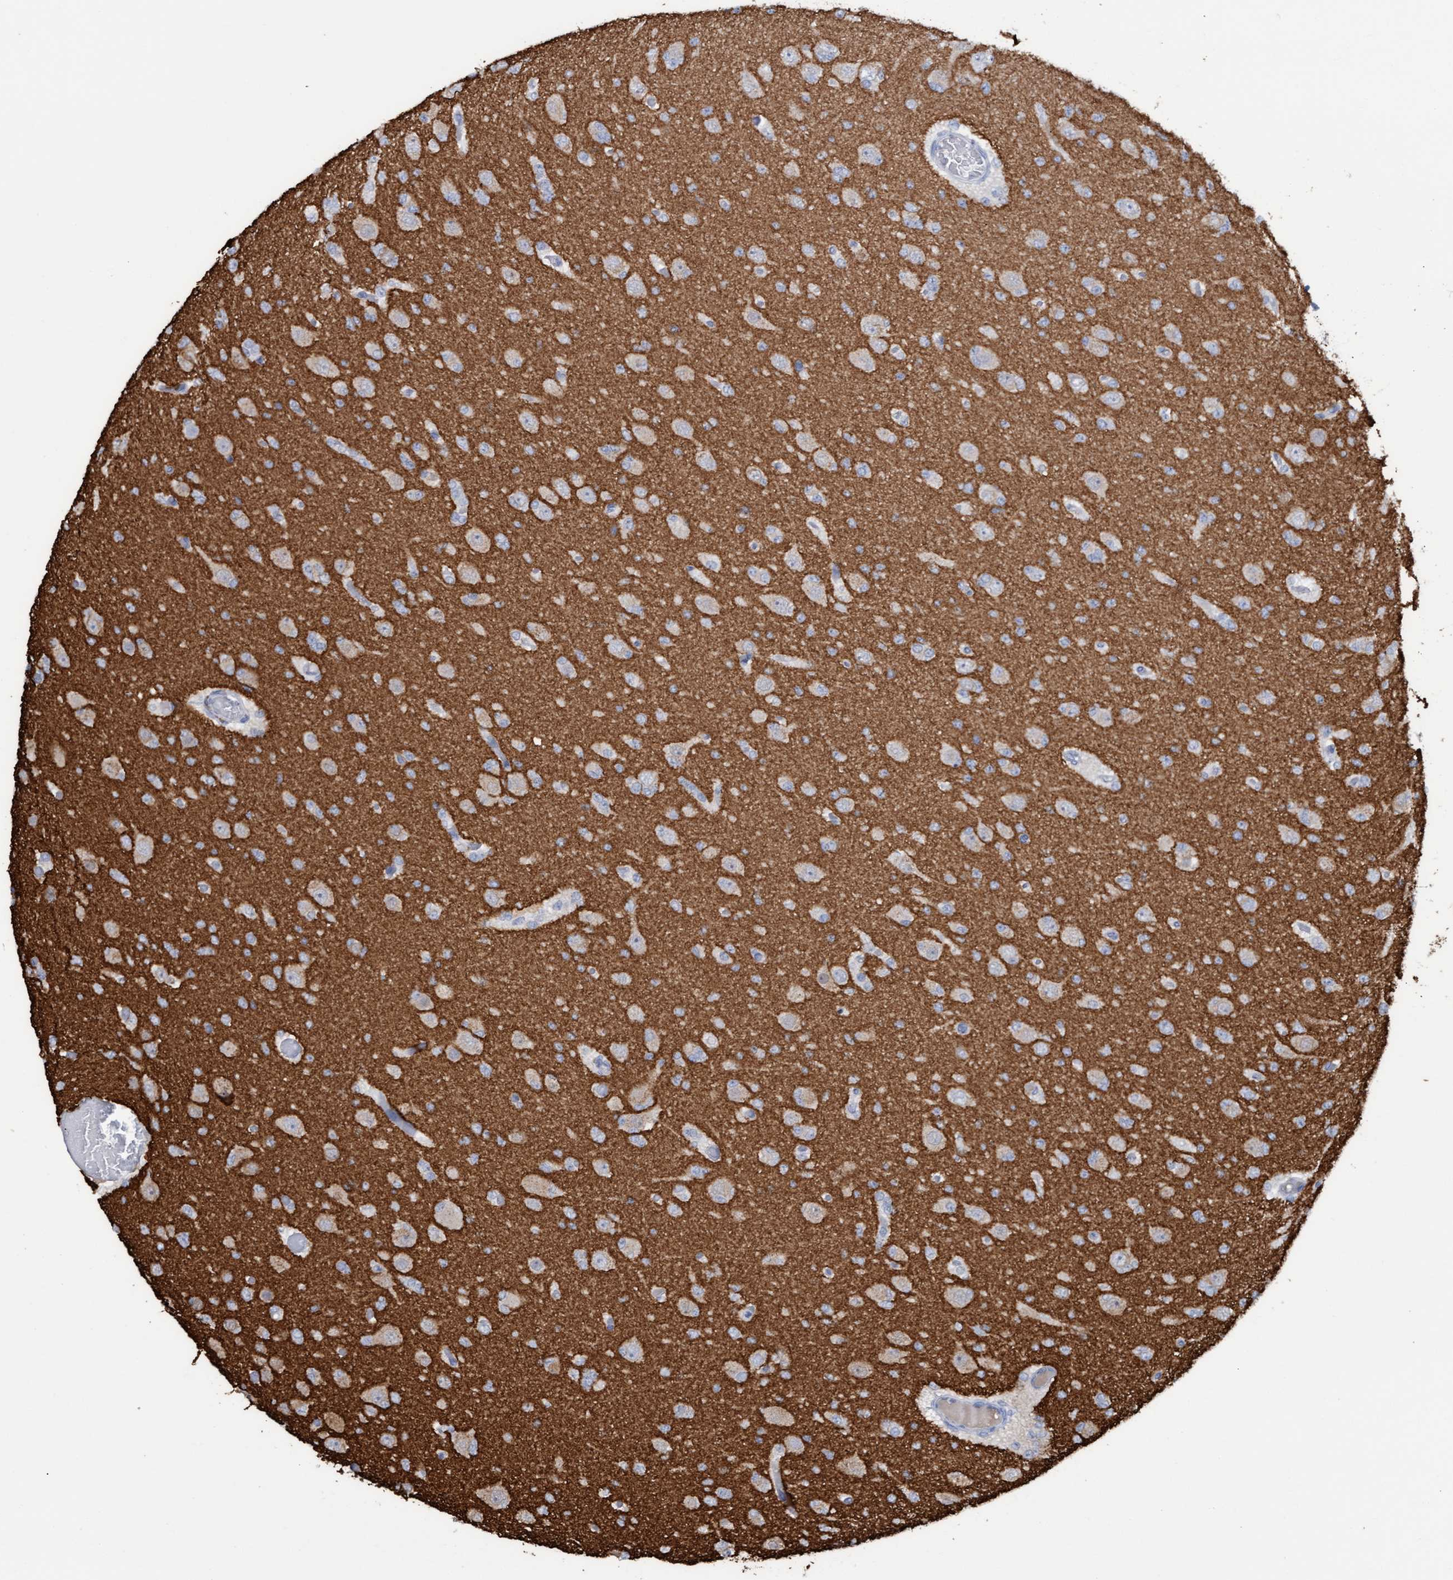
{"staining": {"intensity": "negative", "quantity": "none", "location": "none"}, "tissue": "glioma", "cell_type": "Tumor cells", "image_type": "cancer", "snomed": [{"axis": "morphology", "description": "Glioma, malignant, Low grade"}, {"axis": "topography", "description": "Brain"}], "caption": "An IHC photomicrograph of glioma is shown. There is no staining in tumor cells of glioma.", "gene": "STXBP1", "patient": {"sex": "female", "age": 22}}